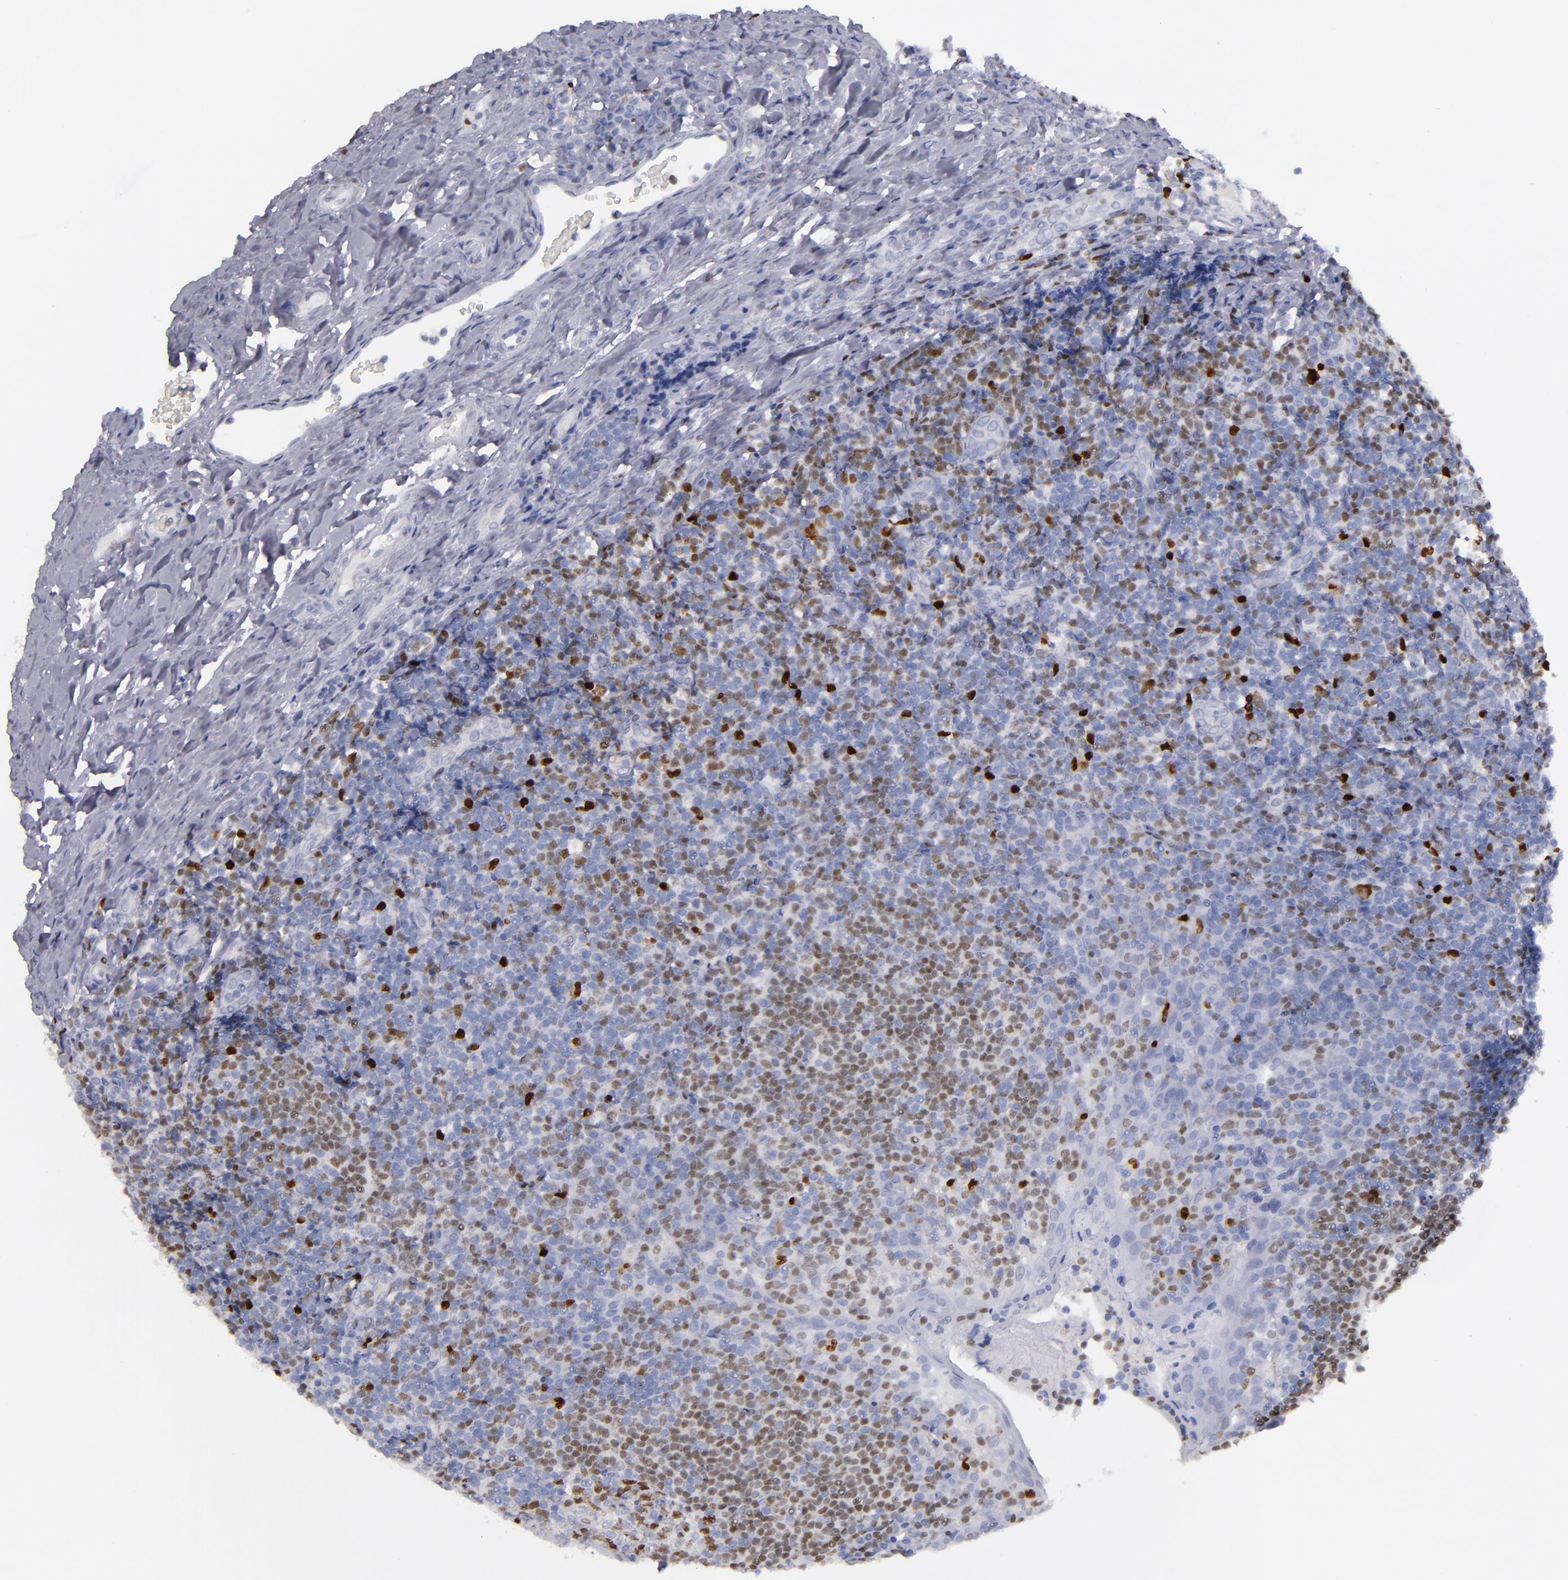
{"staining": {"intensity": "moderate", "quantity": "25%-75%", "location": "nuclear"}, "tissue": "tonsil", "cell_type": "Germinal center cells", "image_type": "normal", "snomed": [{"axis": "morphology", "description": "Normal tissue, NOS"}, {"axis": "topography", "description": "Tonsil"}], "caption": "A brown stain highlights moderate nuclear positivity of a protein in germinal center cells of unremarkable human tonsil.", "gene": "IRF8", "patient": {"sex": "male", "age": 31}}